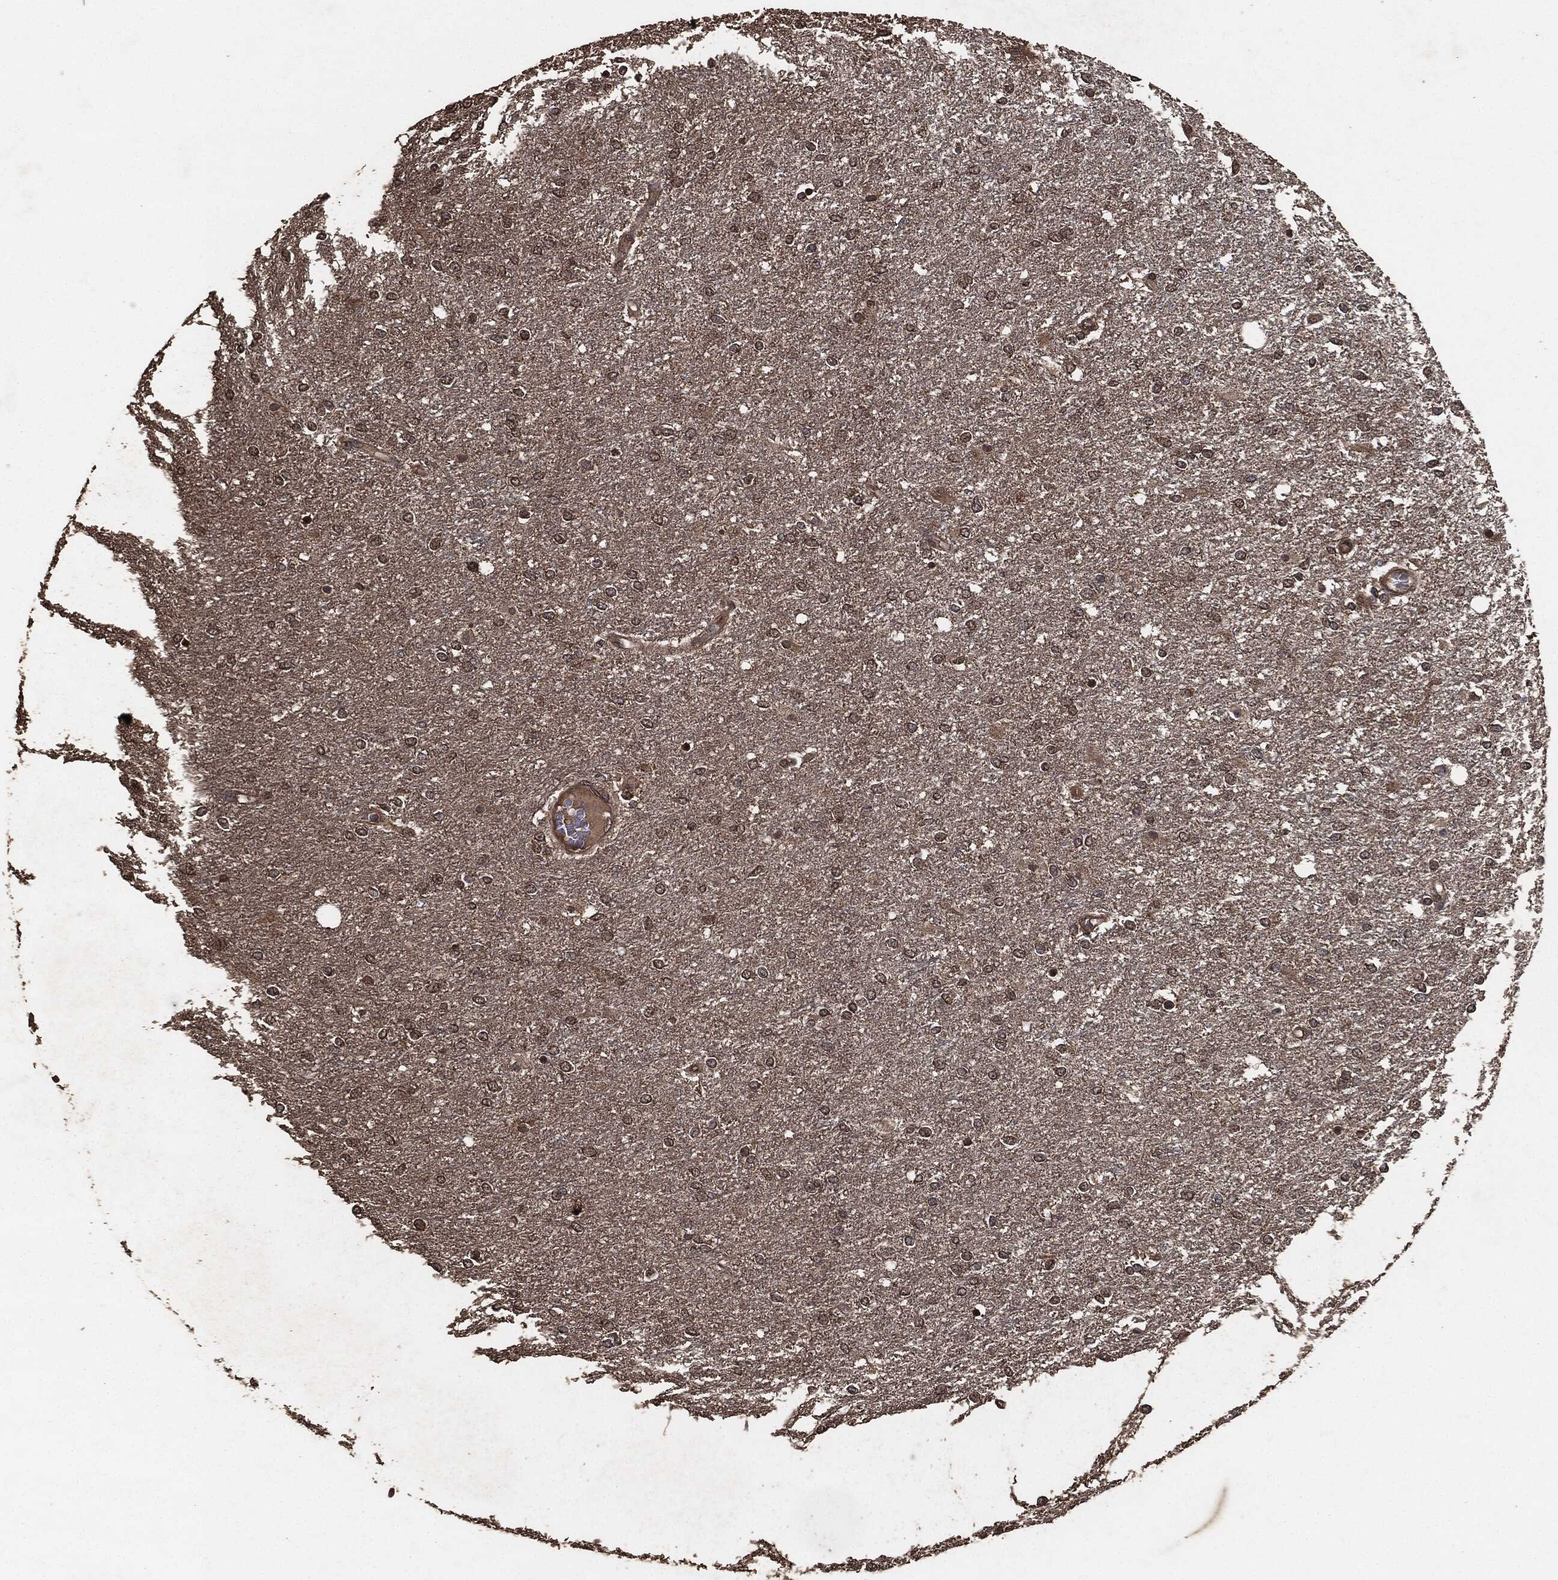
{"staining": {"intensity": "weak", "quantity": ">75%", "location": "cytoplasmic/membranous"}, "tissue": "glioma", "cell_type": "Tumor cells", "image_type": "cancer", "snomed": [{"axis": "morphology", "description": "Glioma, malignant, High grade"}, {"axis": "topography", "description": "Brain"}], "caption": "Human glioma stained for a protein (brown) demonstrates weak cytoplasmic/membranous positive expression in about >75% of tumor cells.", "gene": "AKT1S1", "patient": {"sex": "female", "age": 61}}